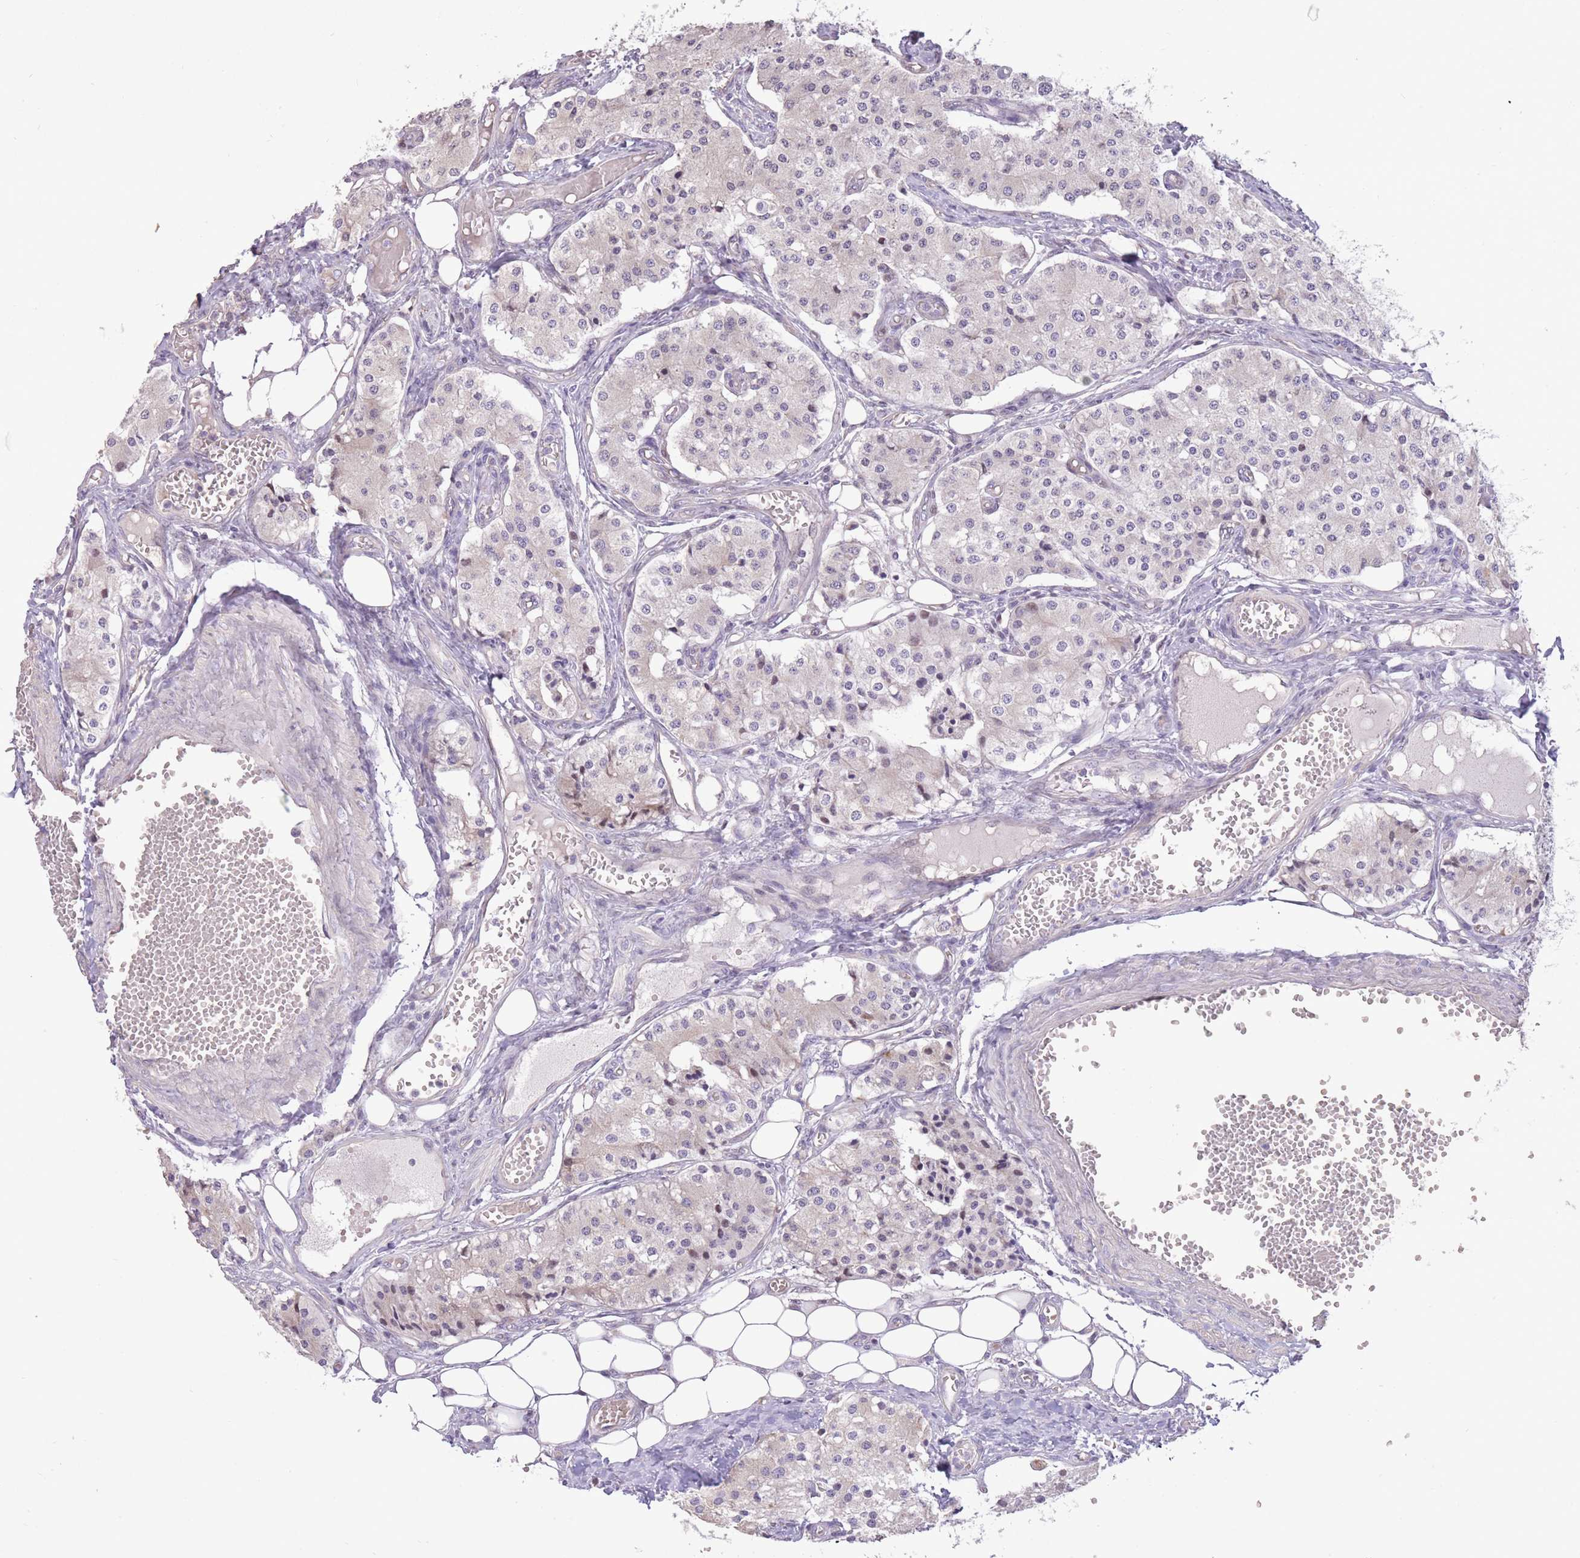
{"staining": {"intensity": "negative", "quantity": "none", "location": "none"}, "tissue": "carcinoid", "cell_type": "Tumor cells", "image_type": "cancer", "snomed": [{"axis": "morphology", "description": "Carcinoid, malignant, NOS"}, {"axis": "topography", "description": "Colon"}], "caption": "Immunohistochemistry photomicrograph of neoplastic tissue: carcinoid stained with DAB (3,3'-diaminobenzidine) reveals no significant protein staining in tumor cells. (Brightfield microscopy of DAB immunohistochemistry (IHC) at high magnification).", "gene": "WDR70", "patient": {"sex": "female", "age": 52}}